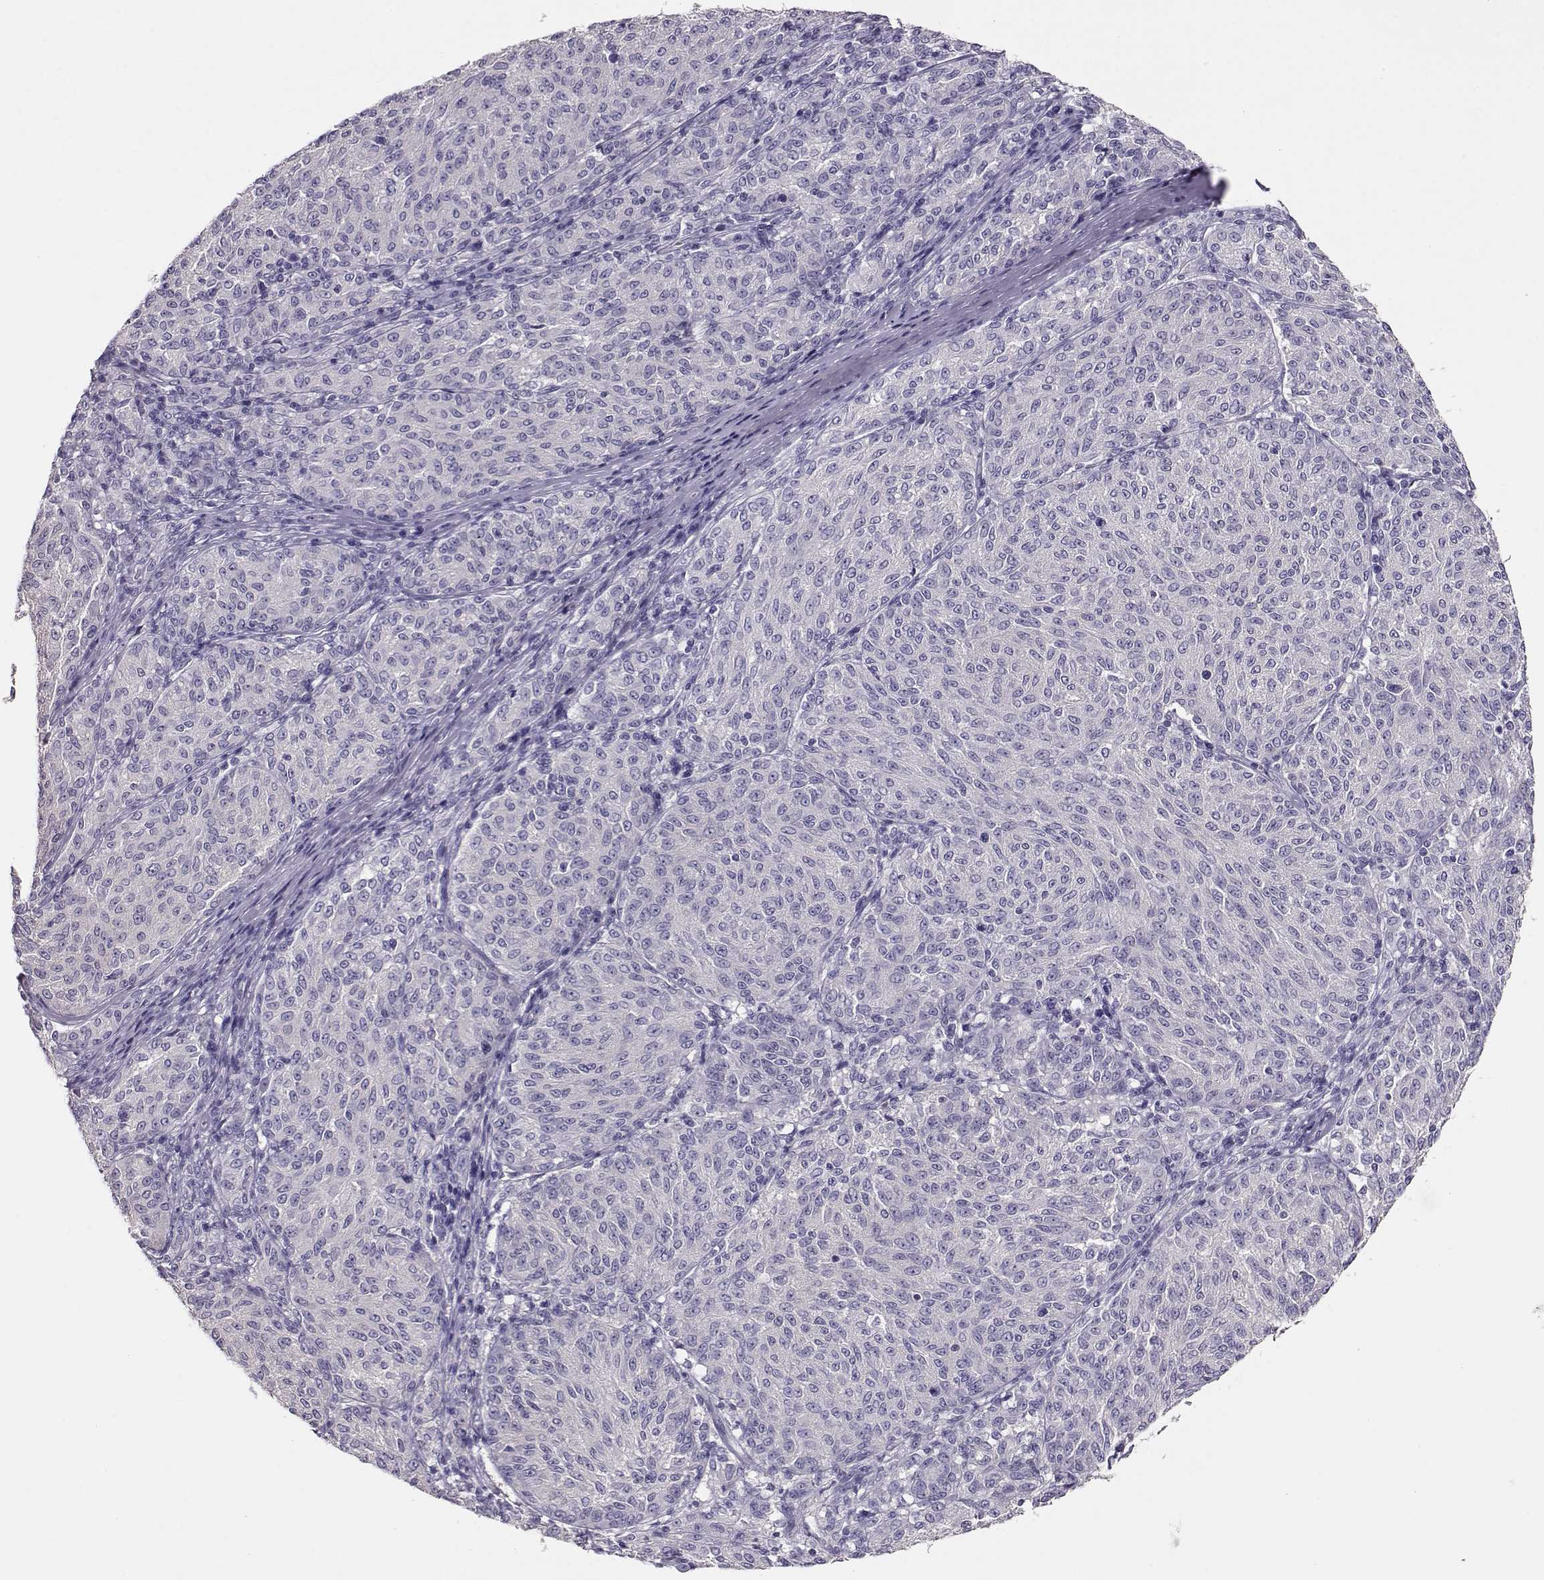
{"staining": {"intensity": "negative", "quantity": "none", "location": "none"}, "tissue": "melanoma", "cell_type": "Tumor cells", "image_type": "cancer", "snomed": [{"axis": "morphology", "description": "Malignant melanoma, NOS"}, {"axis": "topography", "description": "Skin"}], "caption": "A high-resolution photomicrograph shows IHC staining of malignant melanoma, which reveals no significant positivity in tumor cells. The staining is performed using DAB brown chromogen with nuclei counter-stained in using hematoxylin.", "gene": "NDRG4", "patient": {"sex": "female", "age": 72}}